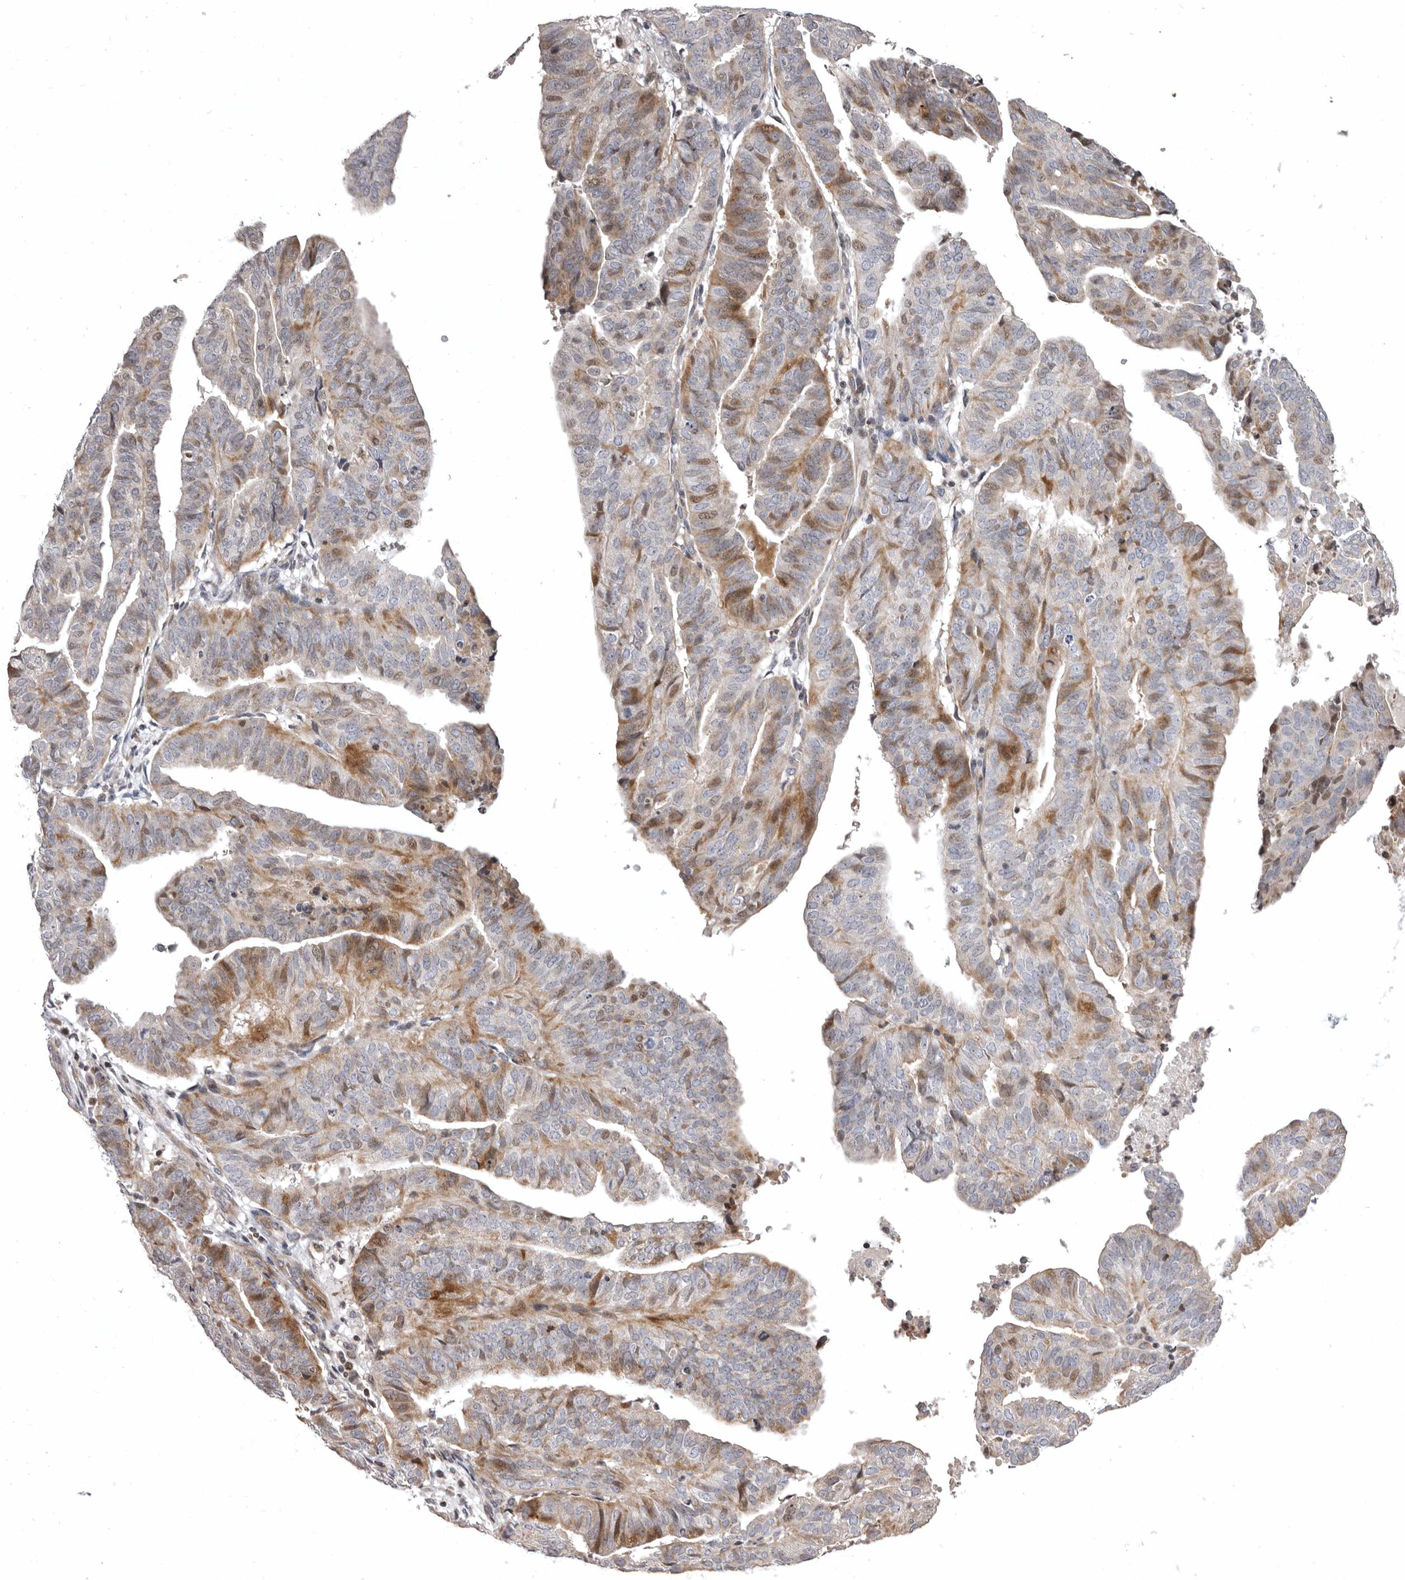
{"staining": {"intensity": "moderate", "quantity": "<25%", "location": "cytoplasmic/membranous,nuclear"}, "tissue": "endometrial cancer", "cell_type": "Tumor cells", "image_type": "cancer", "snomed": [{"axis": "morphology", "description": "Adenocarcinoma, NOS"}, {"axis": "topography", "description": "Uterus"}], "caption": "Endometrial adenocarcinoma tissue shows moderate cytoplasmic/membranous and nuclear positivity in about <25% of tumor cells", "gene": "AZIN1", "patient": {"sex": "female", "age": 77}}